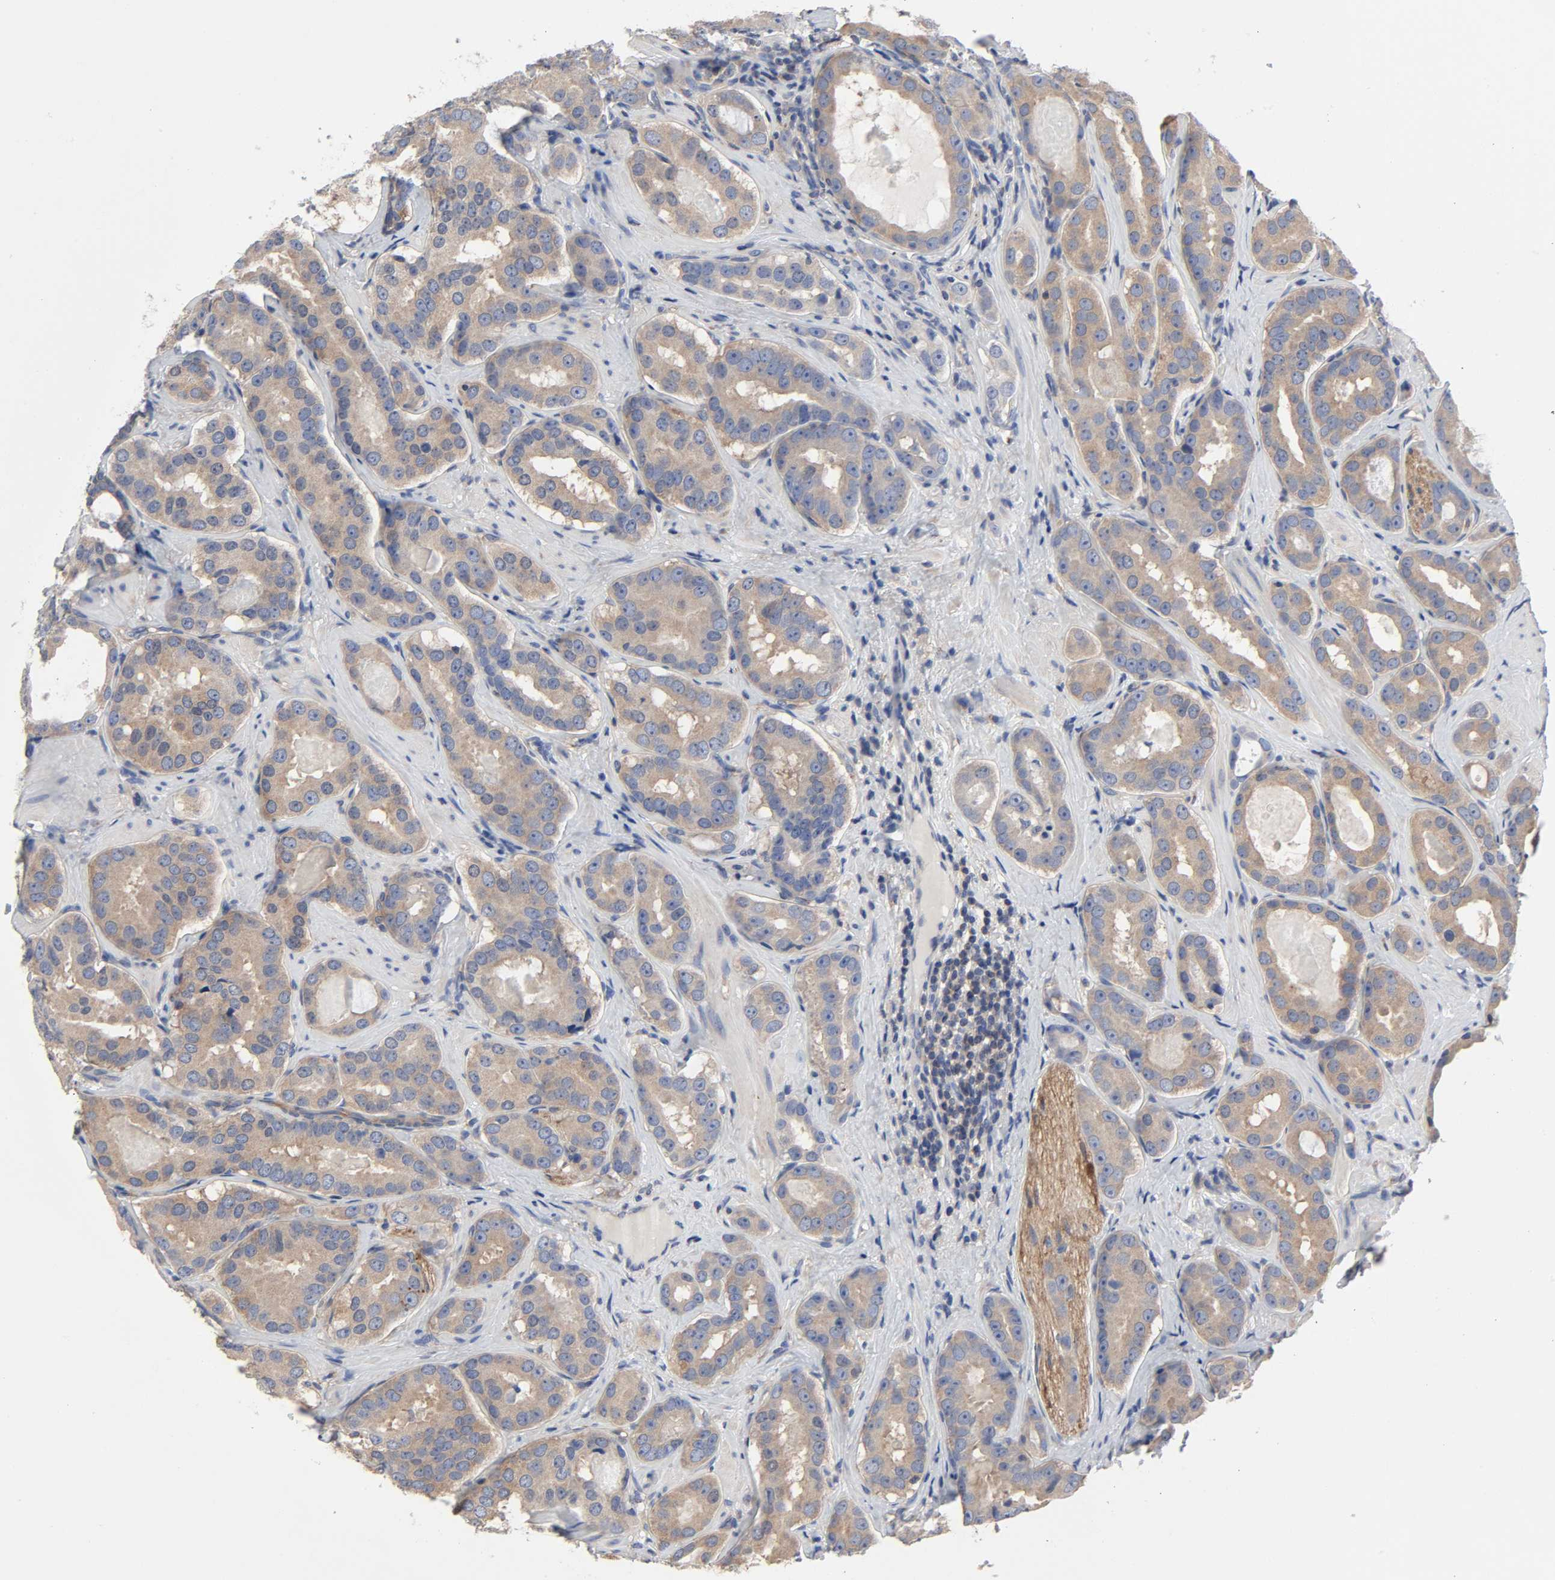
{"staining": {"intensity": "moderate", "quantity": ">75%", "location": "cytoplasmic/membranous"}, "tissue": "prostate cancer", "cell_type": "Tumor cells", "image_type": "cancer", "snomed": [{"axis": "morphology", "description": "Adenocarcinoma, Low grade"}, {"axis": "topography", "description": "Prostate"}], "caption": "Immunohistochemistry (IHC) micrograph of human prostate low-grade adenocarcinoma stained for a protein (brown), which displays medium levels of moderate cytoplasmic/membranous positivity in approximately >75% of tumor cells.", "gene": "DYNLT3", "patient": {"sex": "male", "age": 59}}